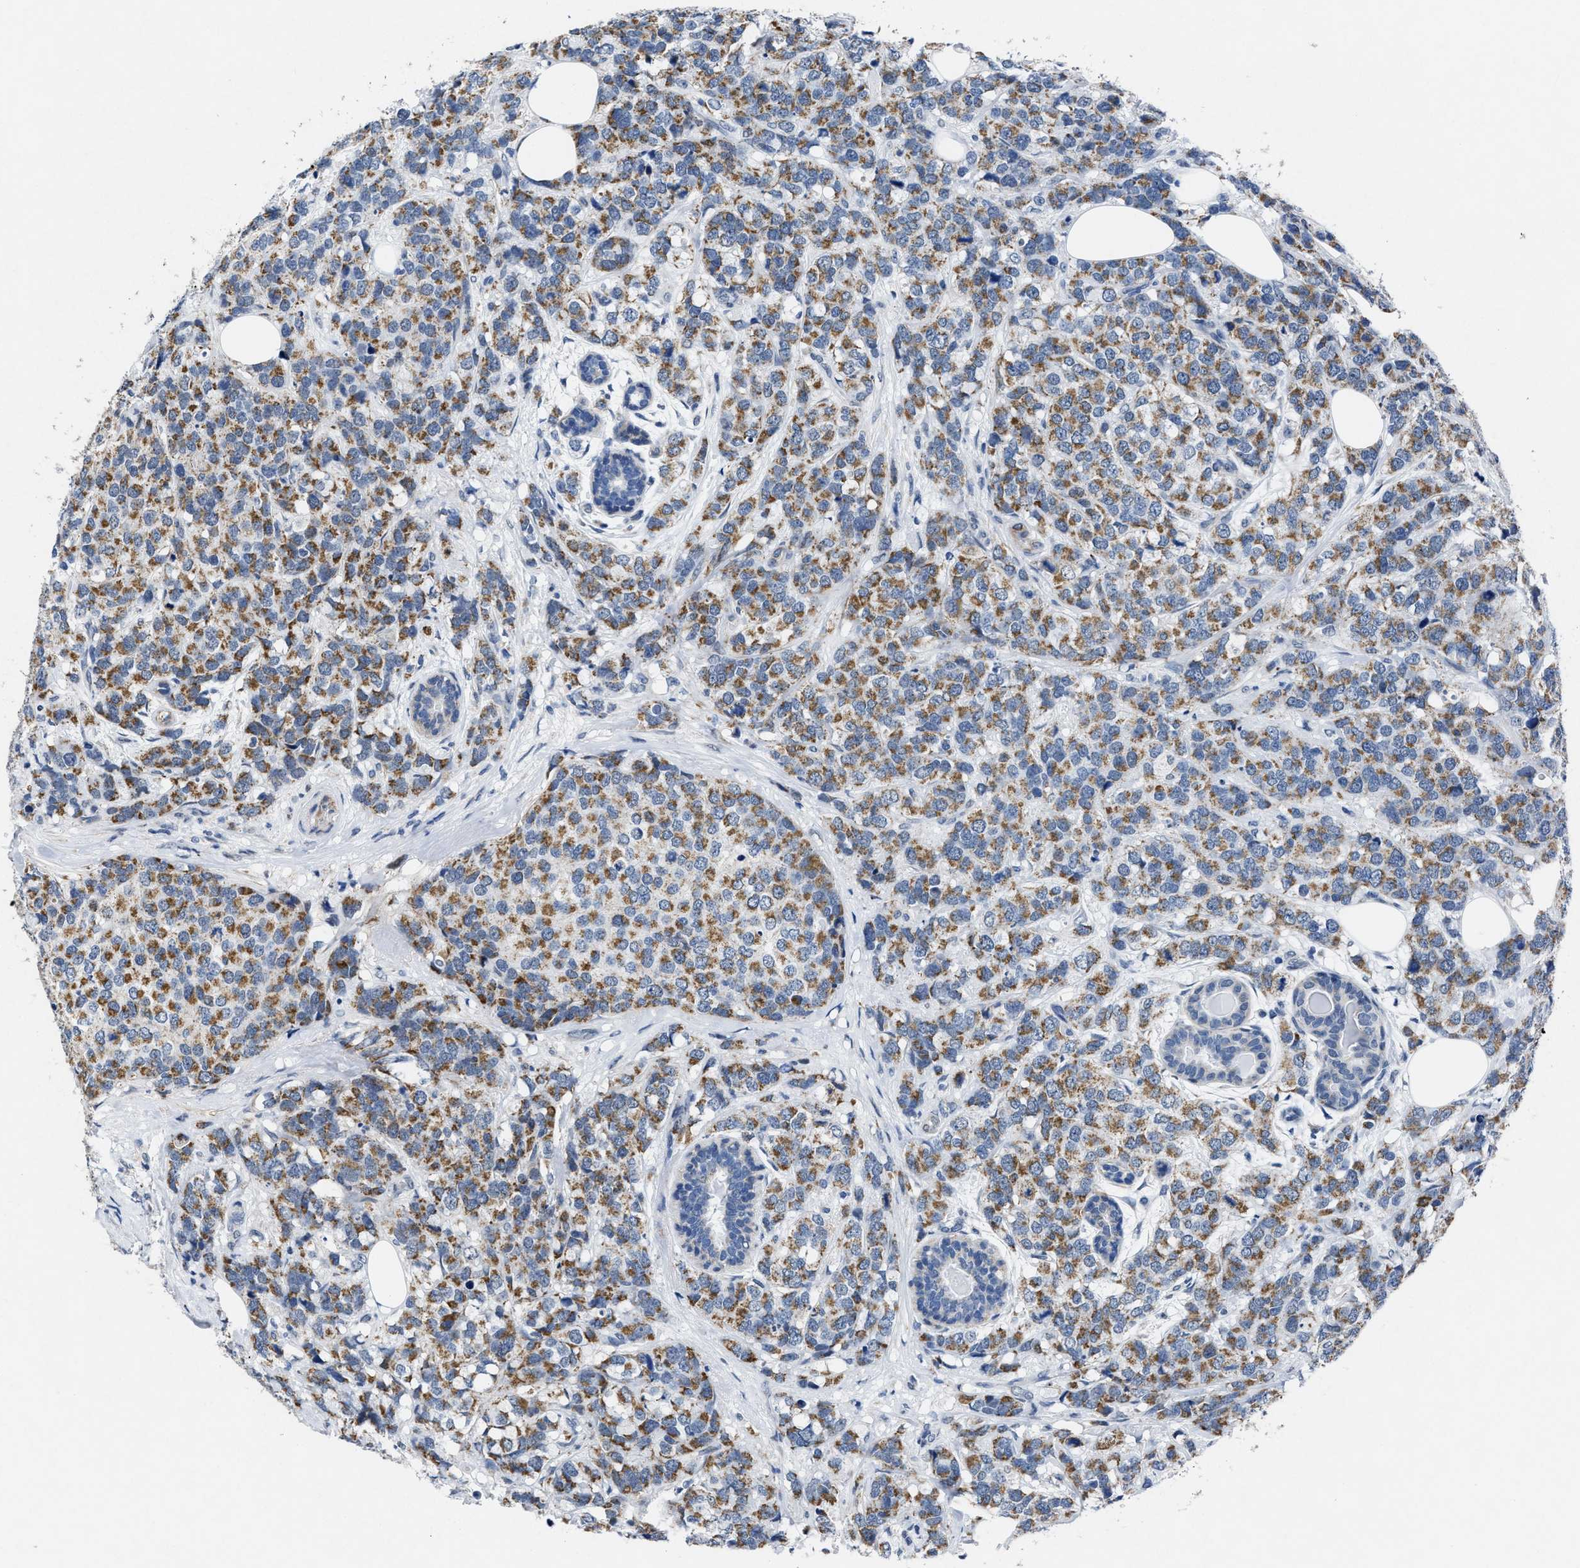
{"staining": {"intensity": "moderate", "quantity": ">75%", "location": "cytoplasmic/membranous"}, "tissue": "breast cancer", "cell_type": "Tumor cells", "image_type": "cancer", "snomed": [{"axis": "morphology", "description": "Lobular carcinoma"}, {"axis": "topography", "description": "Breast"}], "caption": "High-power microscopy captured an IHC micrograph of breast lobular carcinoma, revealing moderate cytoplasmic/membranous positivity in about >75% of tumor cells. (brown staining indicates protein expression, while blue staining denotes nuclei).", "gene": "ID3", "patient": {"sex": "female", "age": 59}}